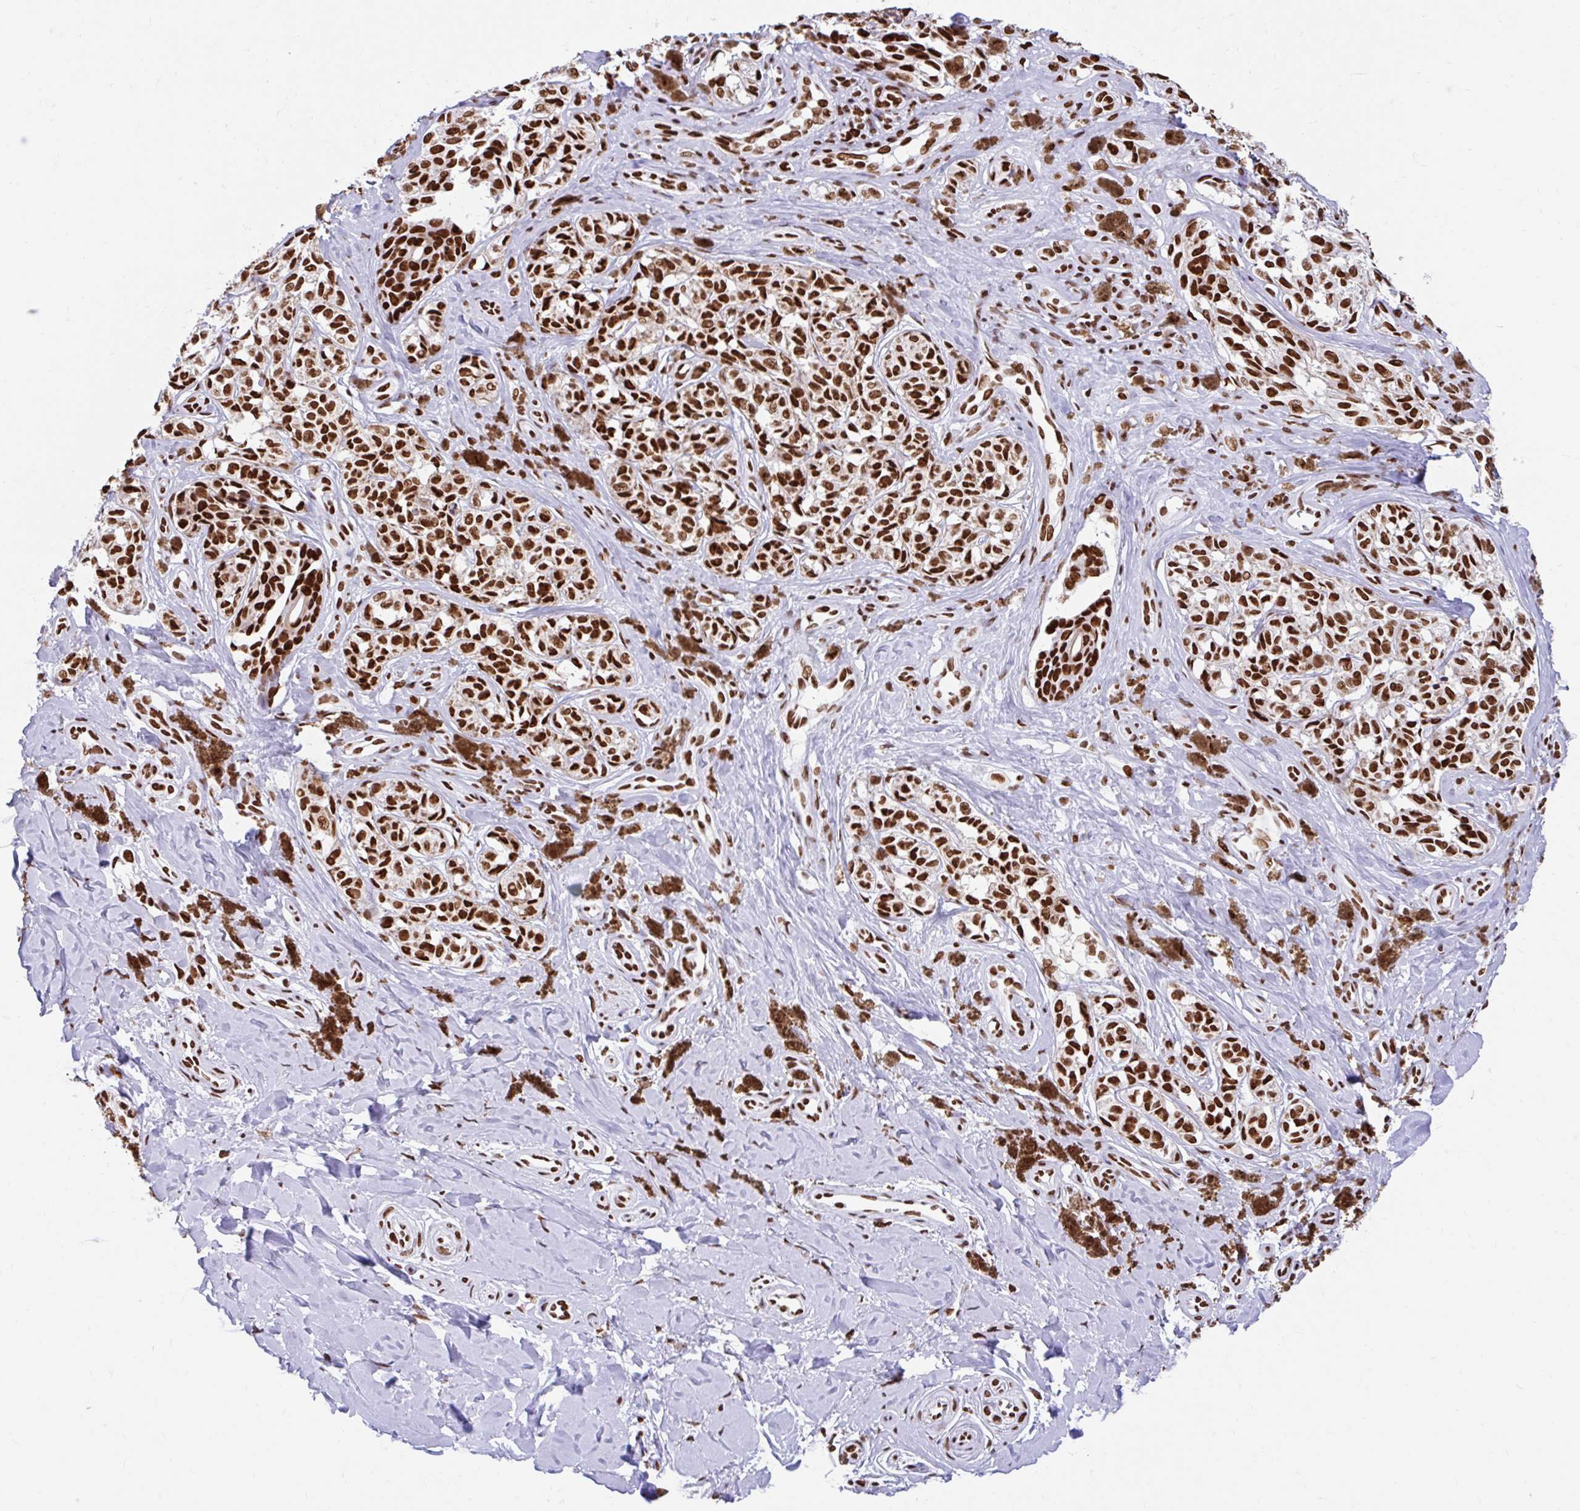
{"staining": {"intensity": "strong", "quantity": ">75%", "location": "nuclear"}, "tissue": "melanoma", "cell_type": "Tumor cells", "image_type": "cancer", "snomed": [{"axis": "morphology", "description": "Malignant melanoma, NOS"}, {"axis": "topography", "description": "Skin"}], "caption": "Melanoma stained with IHC reveals strong nuclear expression in about >75% of tumor cells. (DAB (3,3'-diaminobenzidine) IHC, brown staining for protein, blue staining for nuclei).", "gene": "KHDRBS1", "patient": {"sex": "female", "age": 65}}